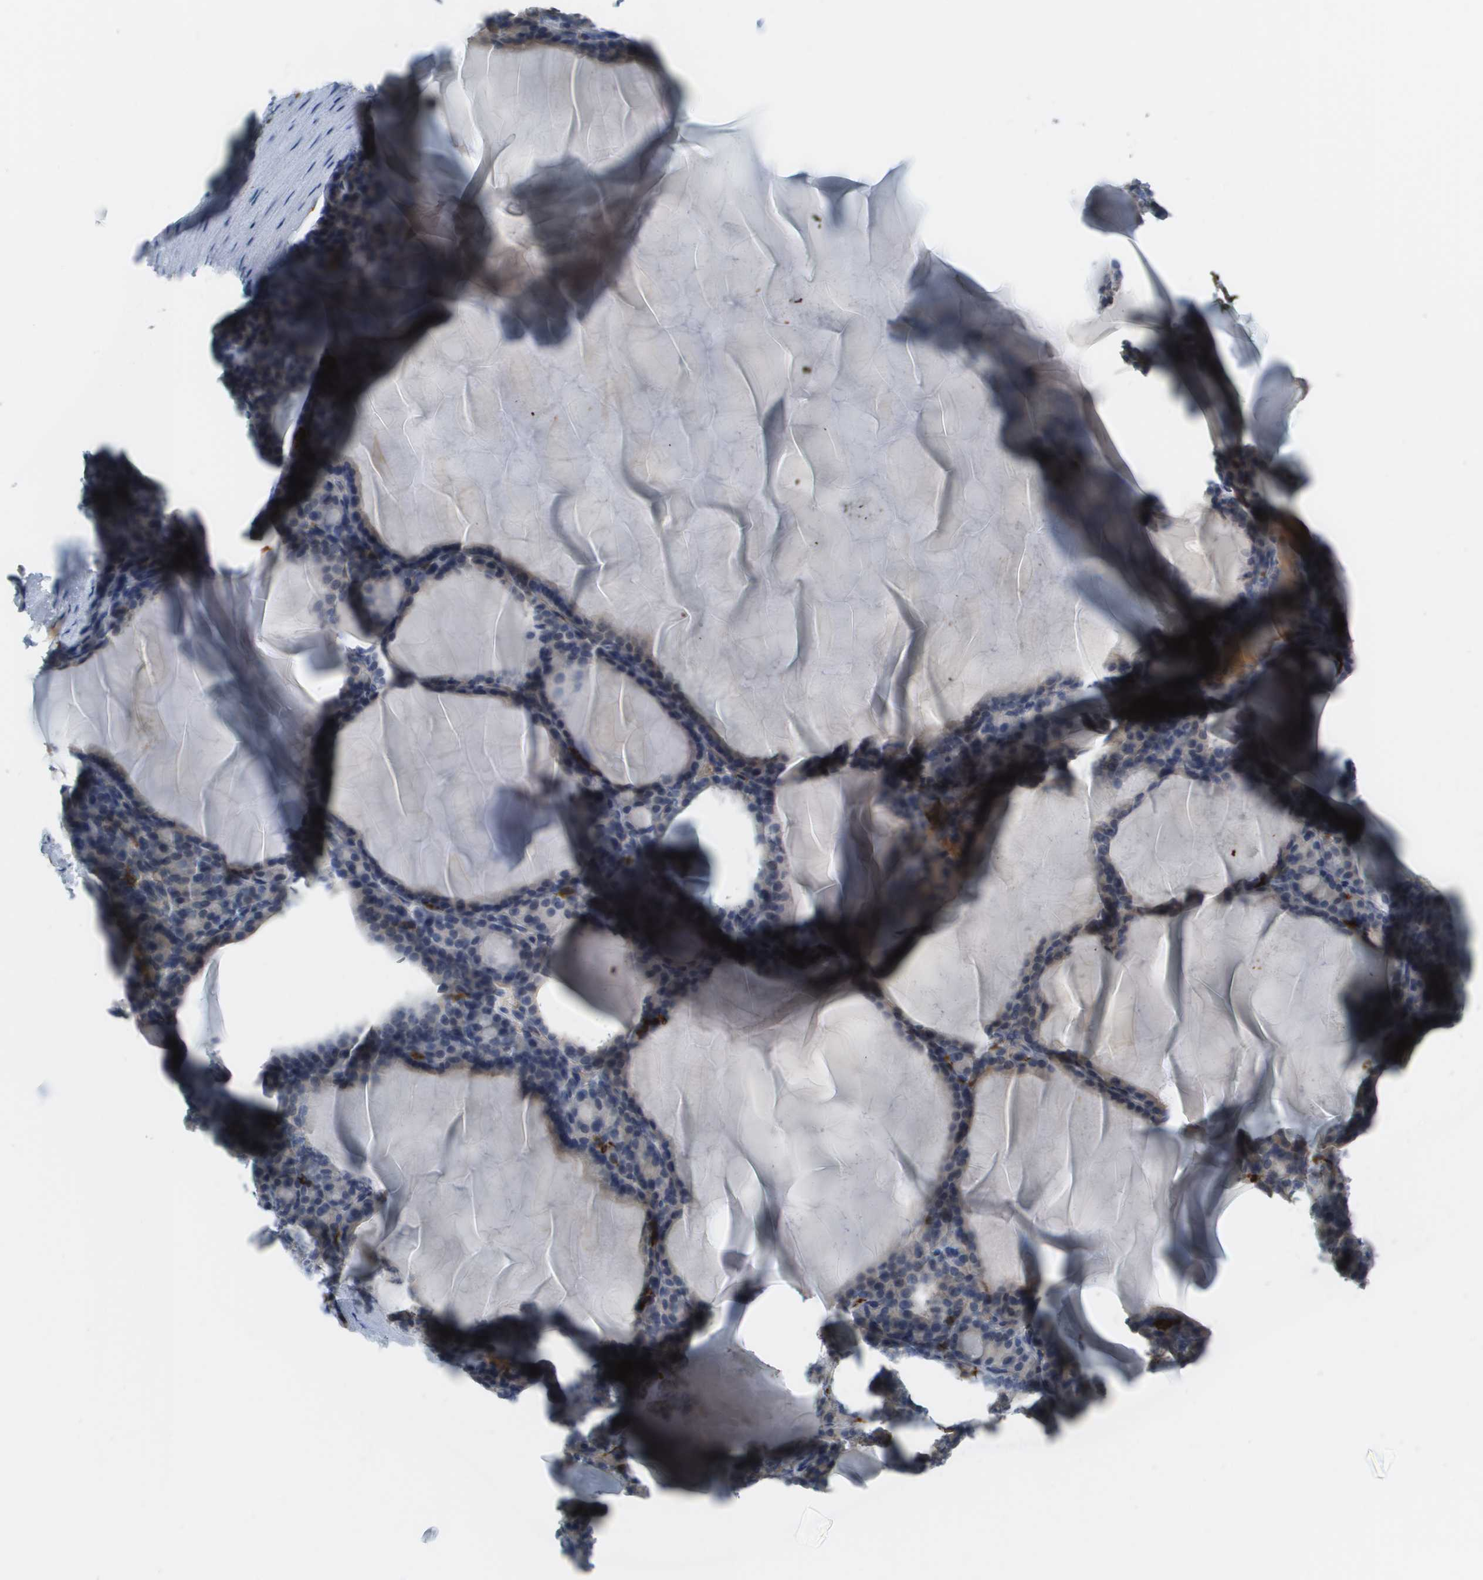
{"staining": {"intensity": "negative", "quantity": "none", "location": "none"}, "tissue": "thyroid gland", "cell_type": "Glandular cells", "image_type": "normal", "snomed": [{"axis": "morphology", "description": "Normal tissue, NOS"}, {"axis": "topography", "description": "Thyroid gland"}], "caption": "An immunohistochemistry photomicrograph of normal thyroid gland is shown. There is no staining in glandular cells of thyroid gland. Brightfield microscopy of immunohistochemistry (IHC) stained with DAB (3,3'-diaminobenzidine) (brown) and hematoxylin (blue), captured at high magnification.", "gene": "APBB1IP", "patient": {"sex": "female", "age": 28}}